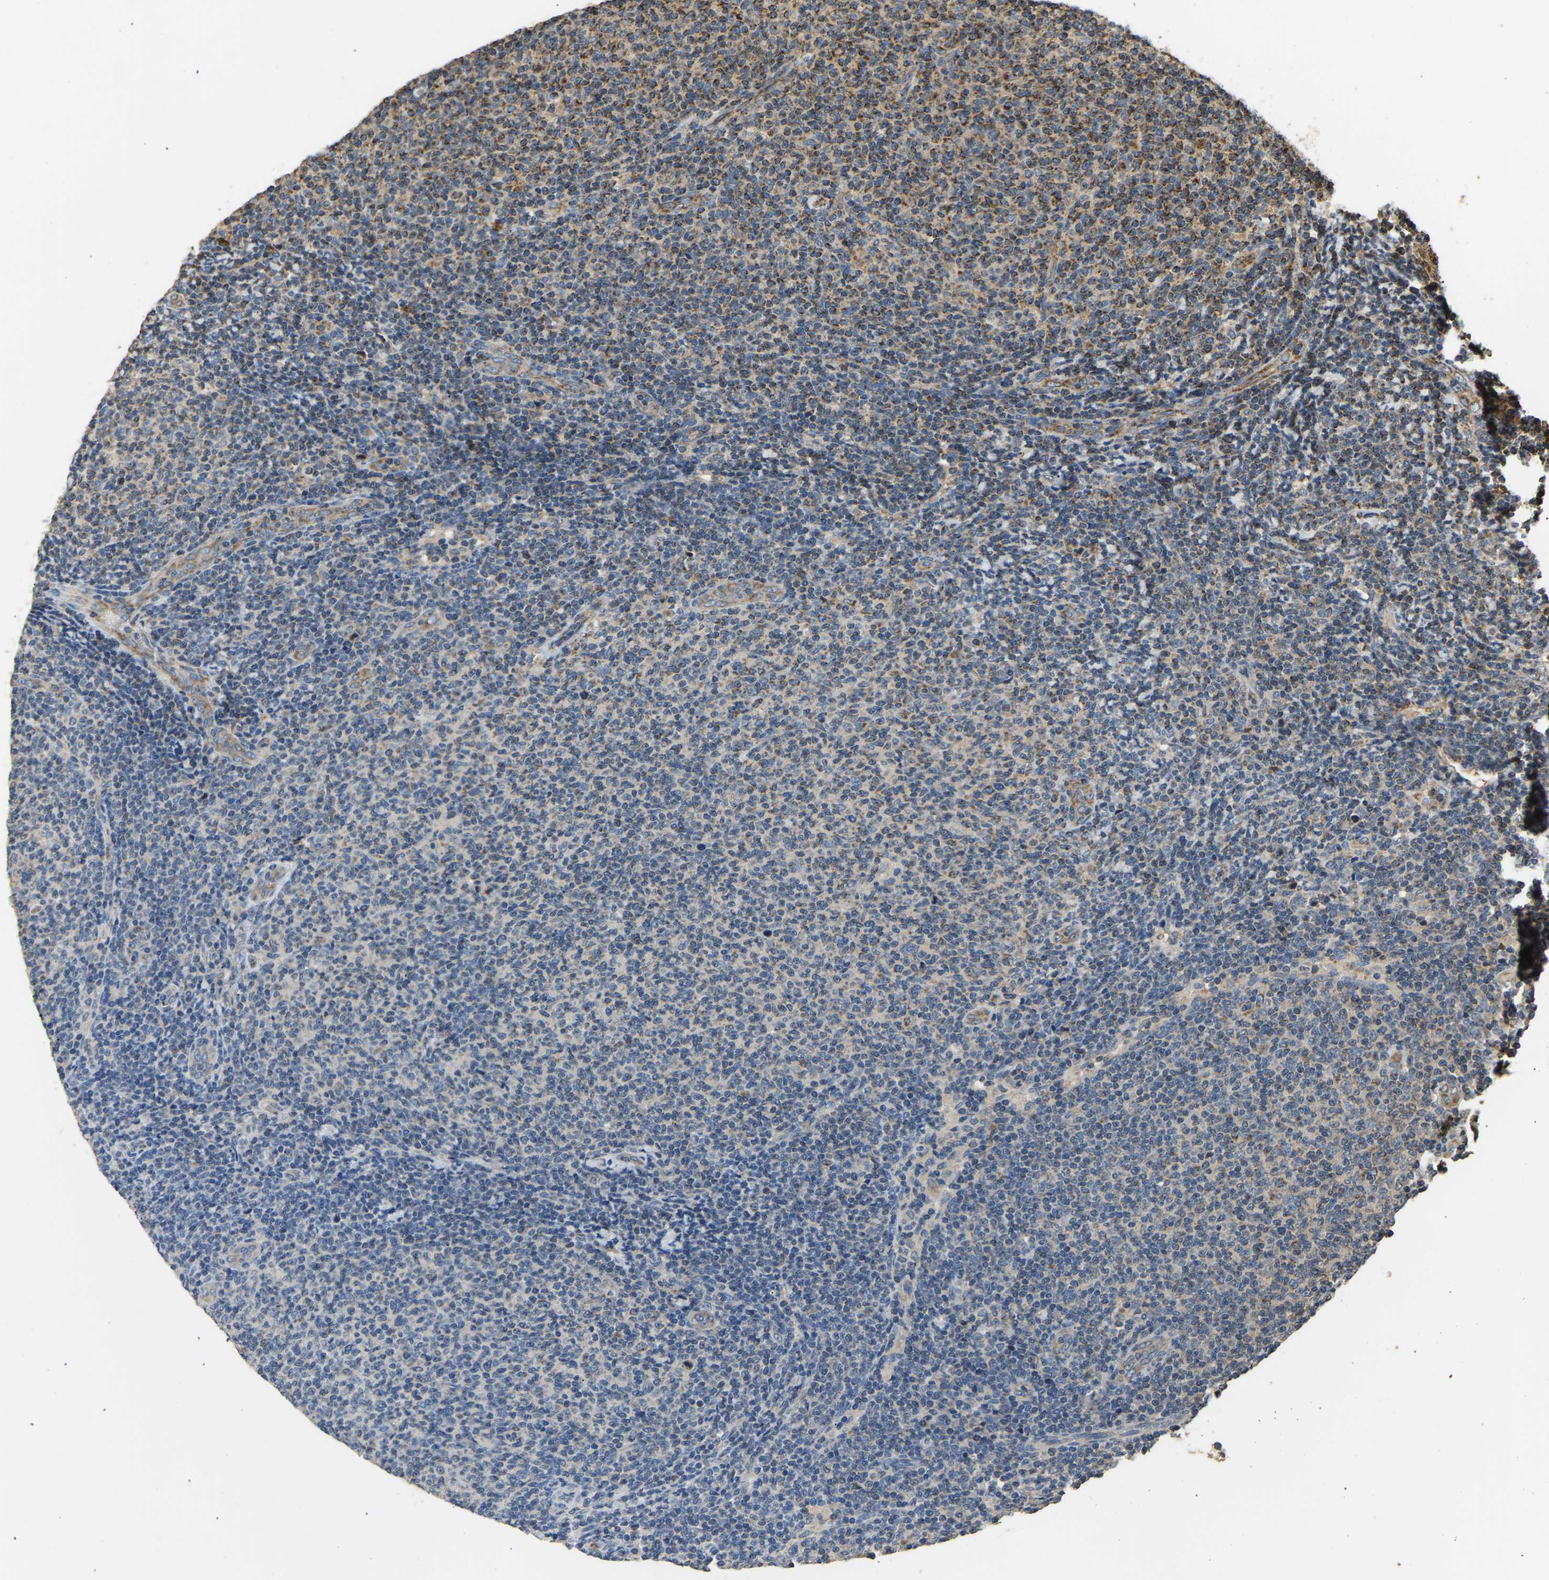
{"staining": {"intensity": "moderate", "quantity": "<25%", "location": "cytoplasmic/membranous"}, "tissue": "lymphoma", "cell_type": "Tumor cells", "image_type": "cancer", "snomed": [{"axis": "morphology", "description": "Malignant lymphoma, non-Hodgkin's type, Low grade"}, {"axis": "topography", "description": "Lymph node"}], "caption": "Immunohistochemistry (IHC) image of human low-grade malignant lymphoma, non-Hodgkin's type stained for a protein (brown), which reveals low levels of moderate cytoplasmic/membranous positivity in about <25% of tumor cells.", "gene": "TUFM", "patient": {"sex": "male", "age": 66}}